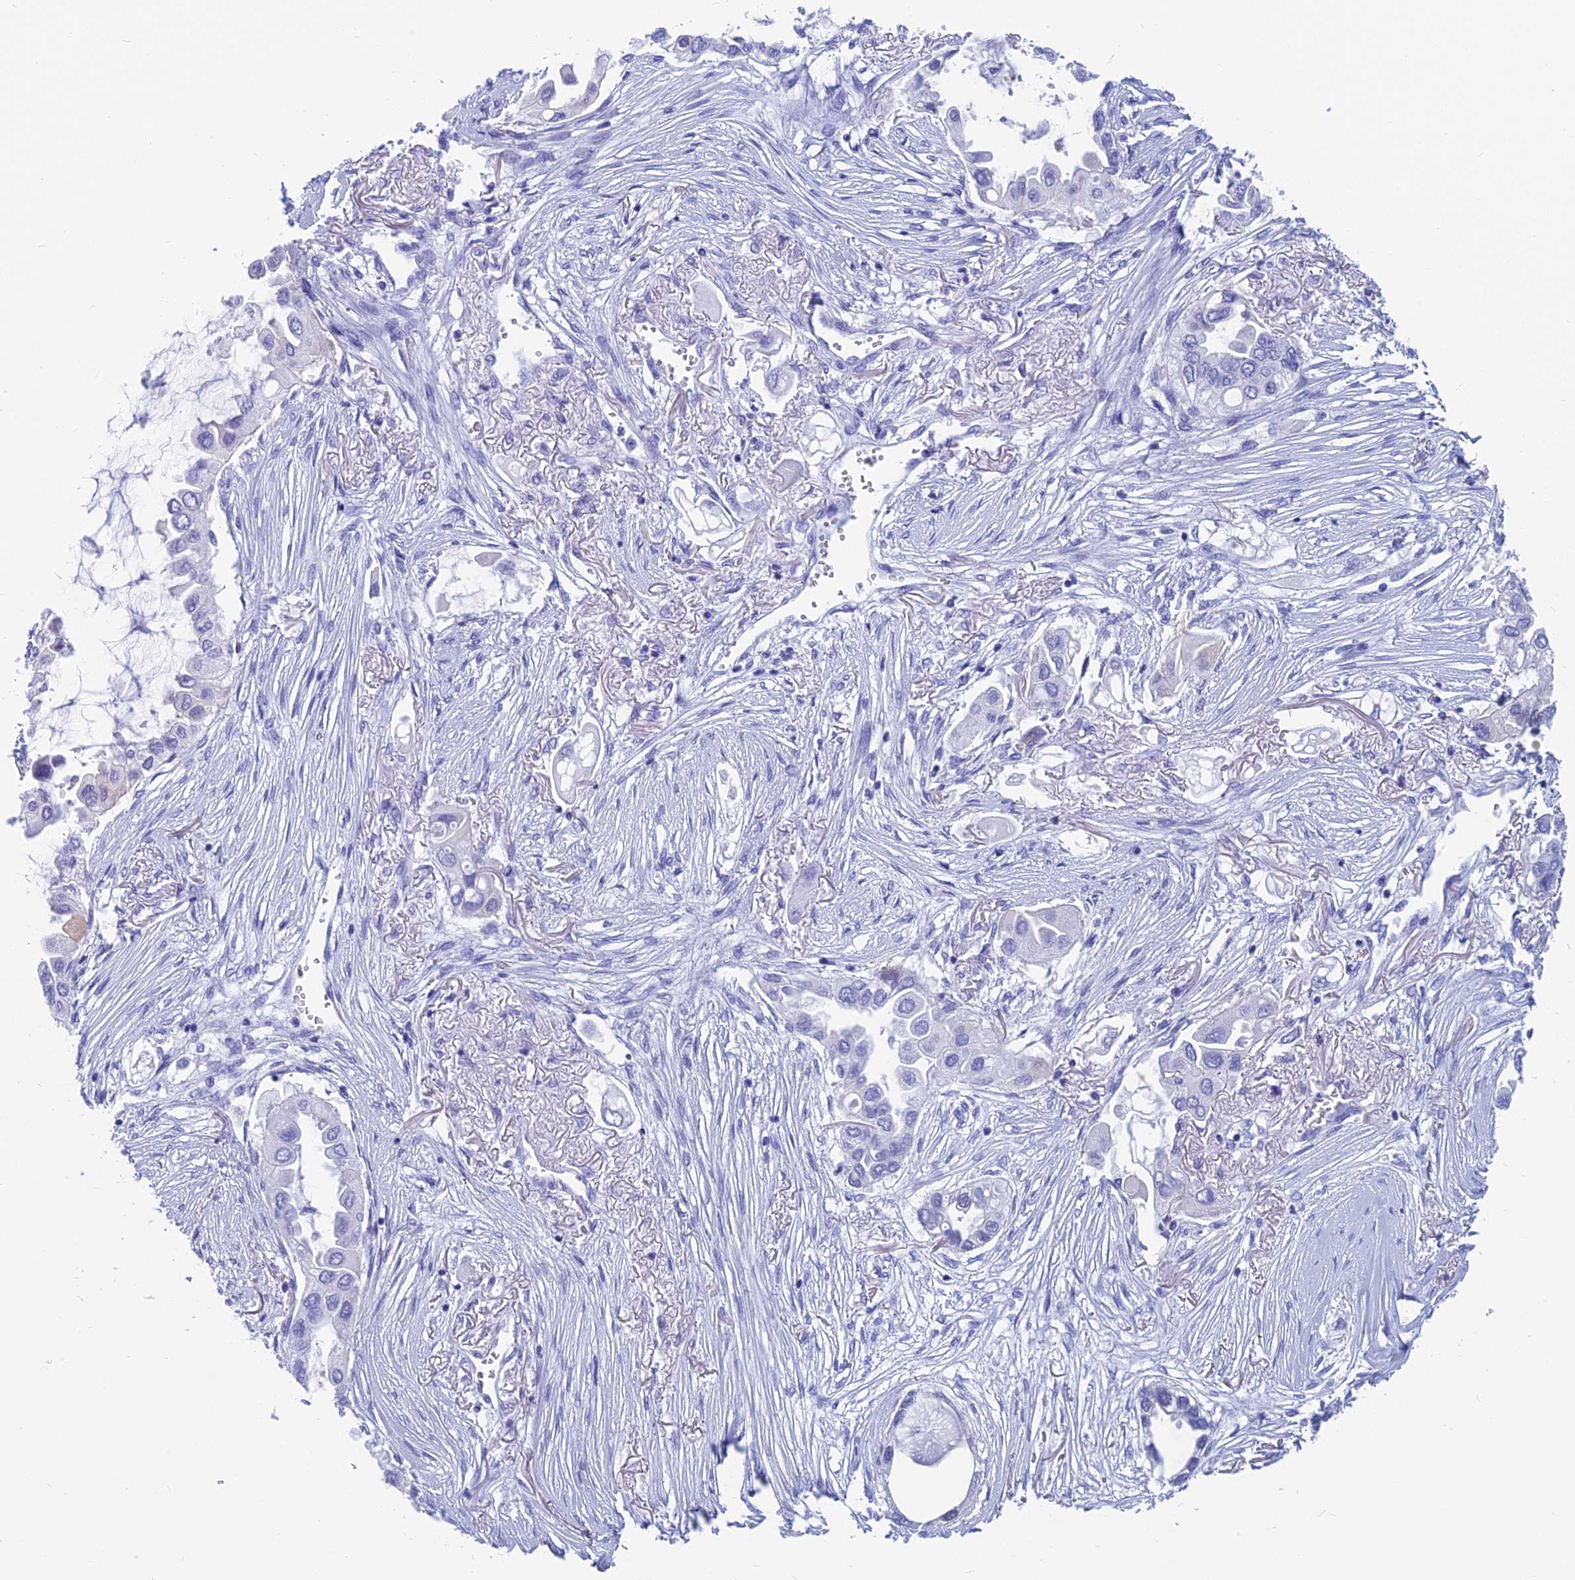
{"staining": {"intensity": "negative", "quantity": "none", "location": "none"}, "tissue": "lung cancer", "cell_type": "Tumor cells", "image_type": "cancer", "snomed": [{"axis": "morphology", "description": "Adenocarcinoma, NOS"}, {"axis": "topography", "description": "Lung"}], "caption": "Immunohistochemistry (IHC) micrograph of human lung cancer (adenocarcinoma) stained for a protein (brown), which exhibits no expression in tumor cells.", "gene": "CAPS", "patient": {"sex": "female", "age": 76}}